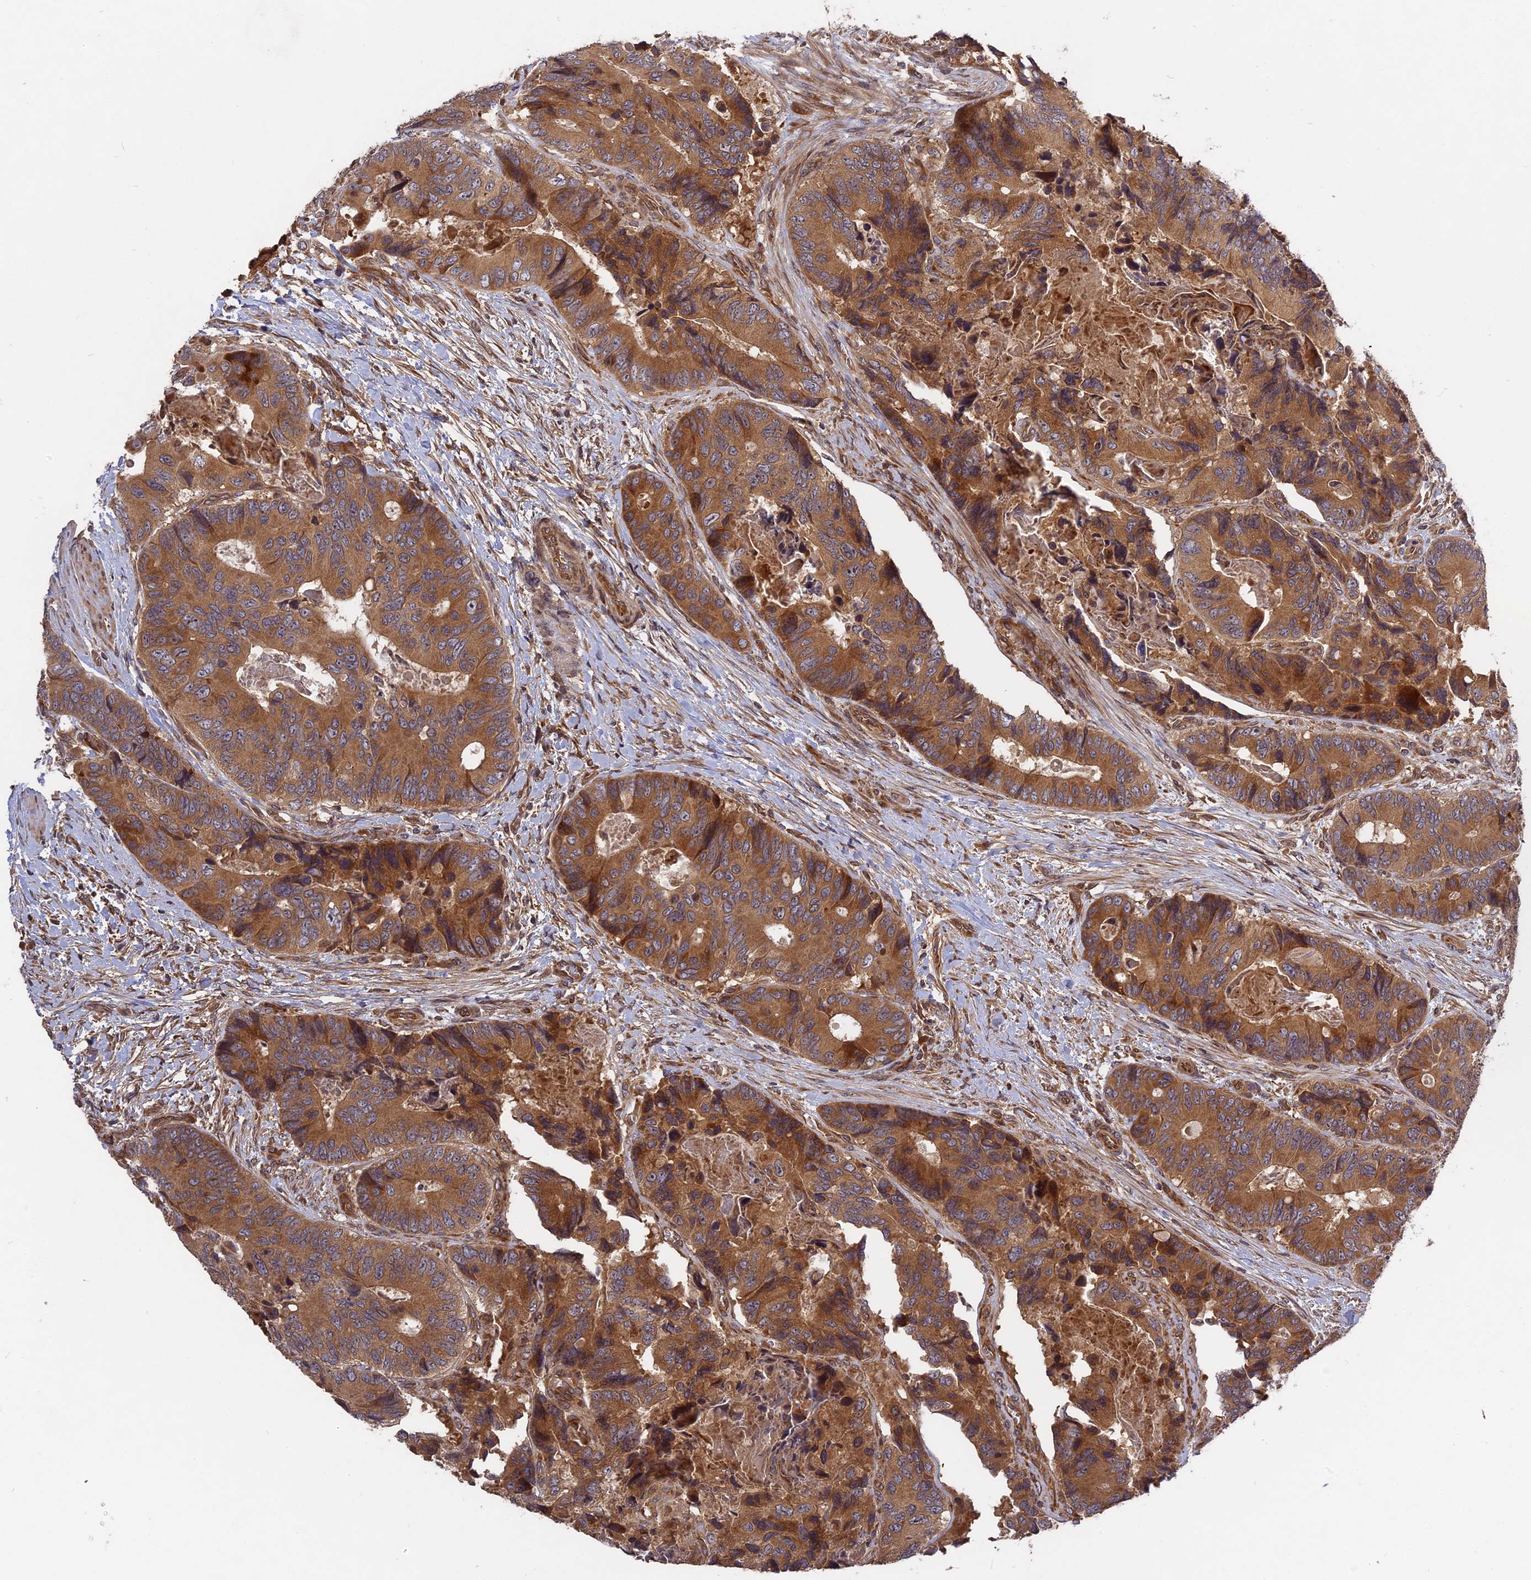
{"staining": {"intensity": "moderate", "quantity": ">75%", "location": "cytoplasmic/membranous"}, "tissue": "colorectal cancer", "cell_type": "Tumor cells", "image_type": "cancer", "snomed": [{"axis": "morphology", "description": "Adenocarcinoma, NOS"}, {"axis": "topography", "description": "Colon"}], "caption": "The image displays immunohistochemical staining of colorectal adenocarcinoma. There is moderate cytoplasmic/membranous staining is appreciated in approximately >75% of tumor cells. (DAB IHC with brightfield microscopy, high magnification).", "gene": "TMUB2", "patient": {"sex": "male", "age": 84}}